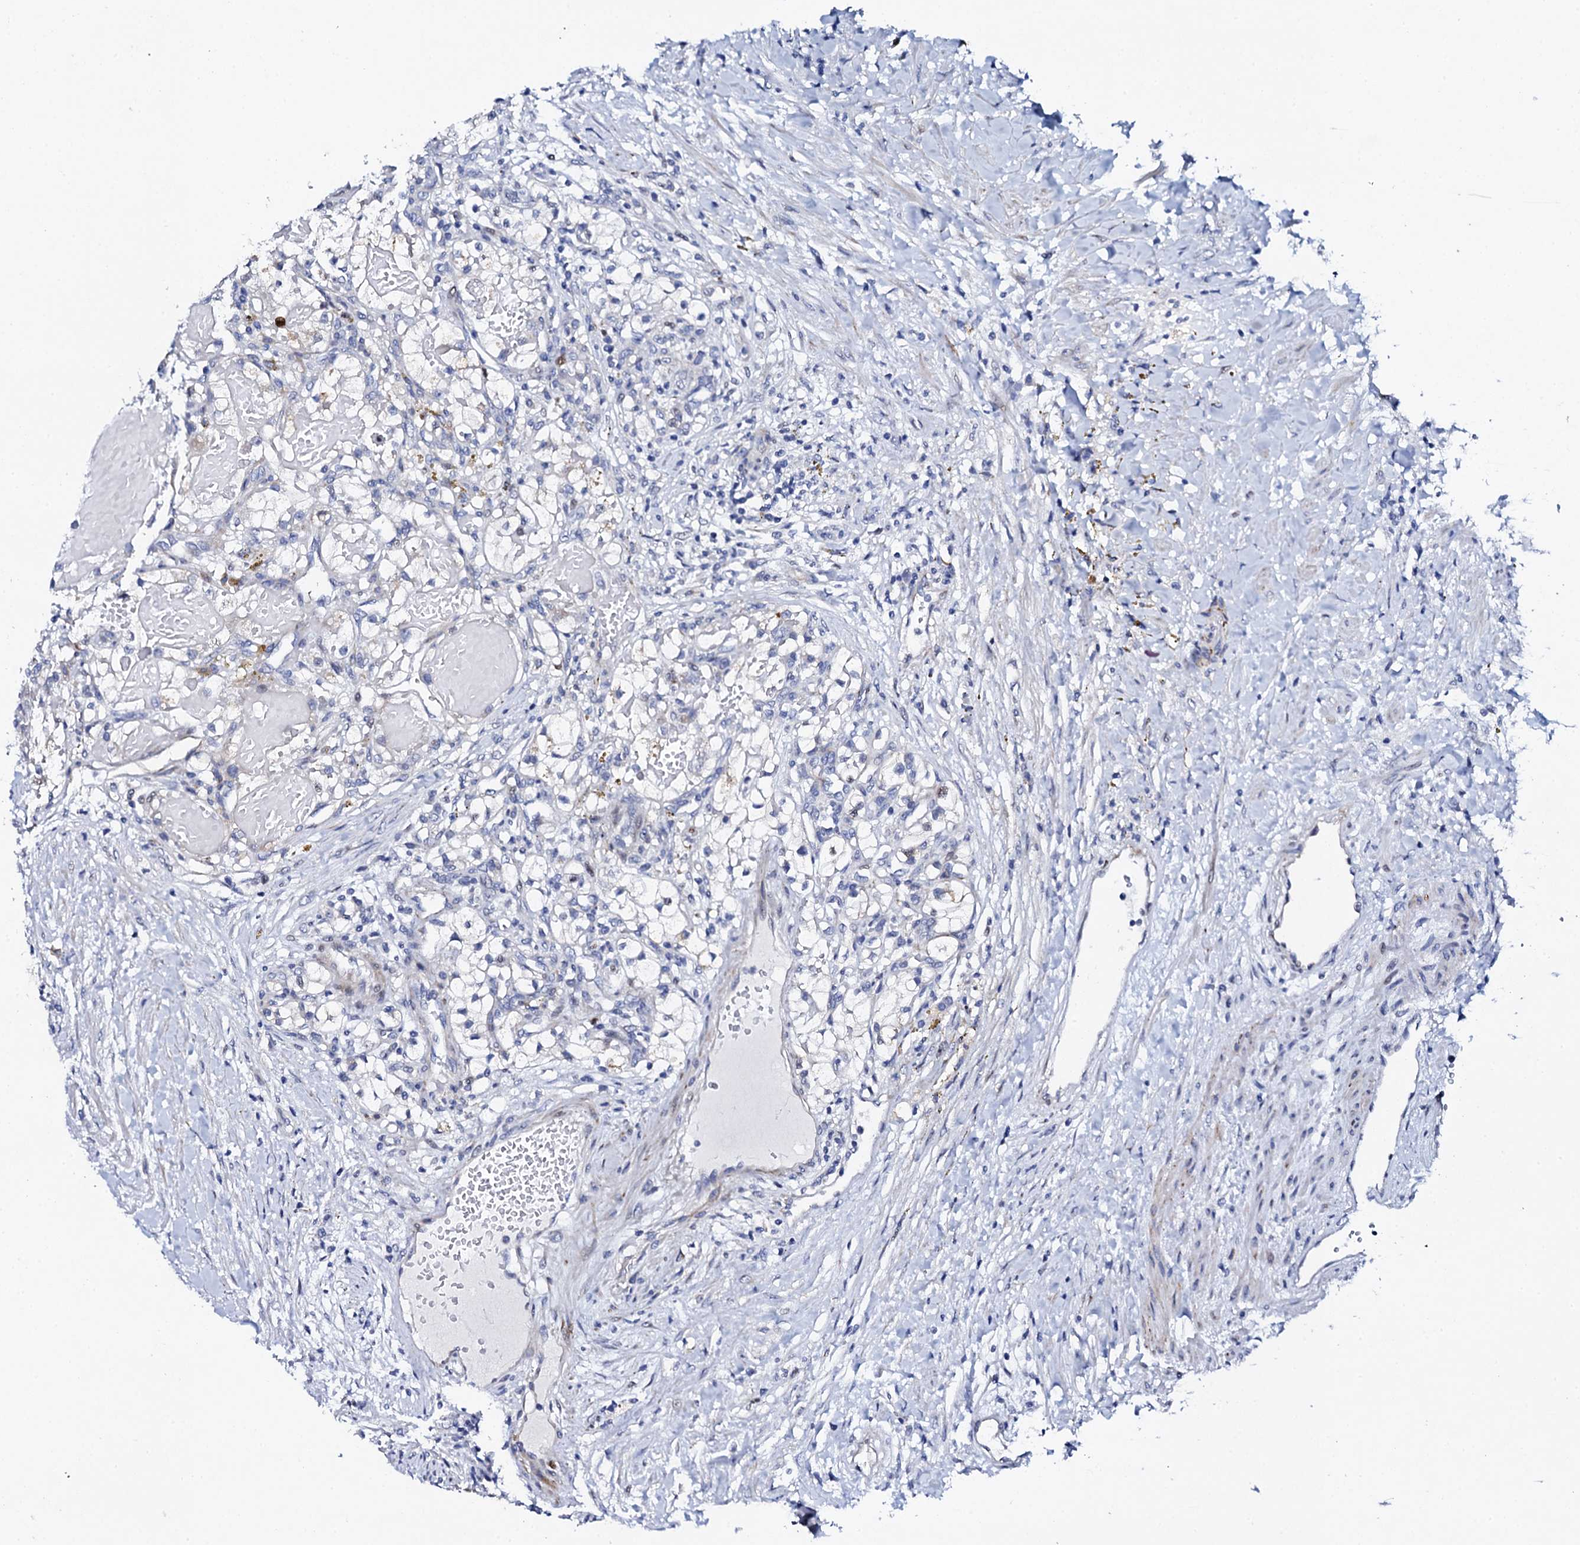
{"staining": {"intensity": "negative", "quantity": "none", "location": "none"}, "tissue": "renal cancer", "cell_type": "Tumor cells", "image_type": "cancer", "snomed": [{"axis": "morphology", "description": "Normal tissue, NOS"}, {"axis": "morphology", "description": "Adenocarcinoma, NOS"}, {"axis": "topography", "description": "Kidney"}], "caption": "High power microscopy micrograph of an immunohistochemistry (IHC) image of renal adenocarcinoma, revealing no significant positivity in tumor cells. (IHC, brightfield microscopy, high magnification).", "gene": "NUDT13", "patient": {"sex": "male", "age": 68}}